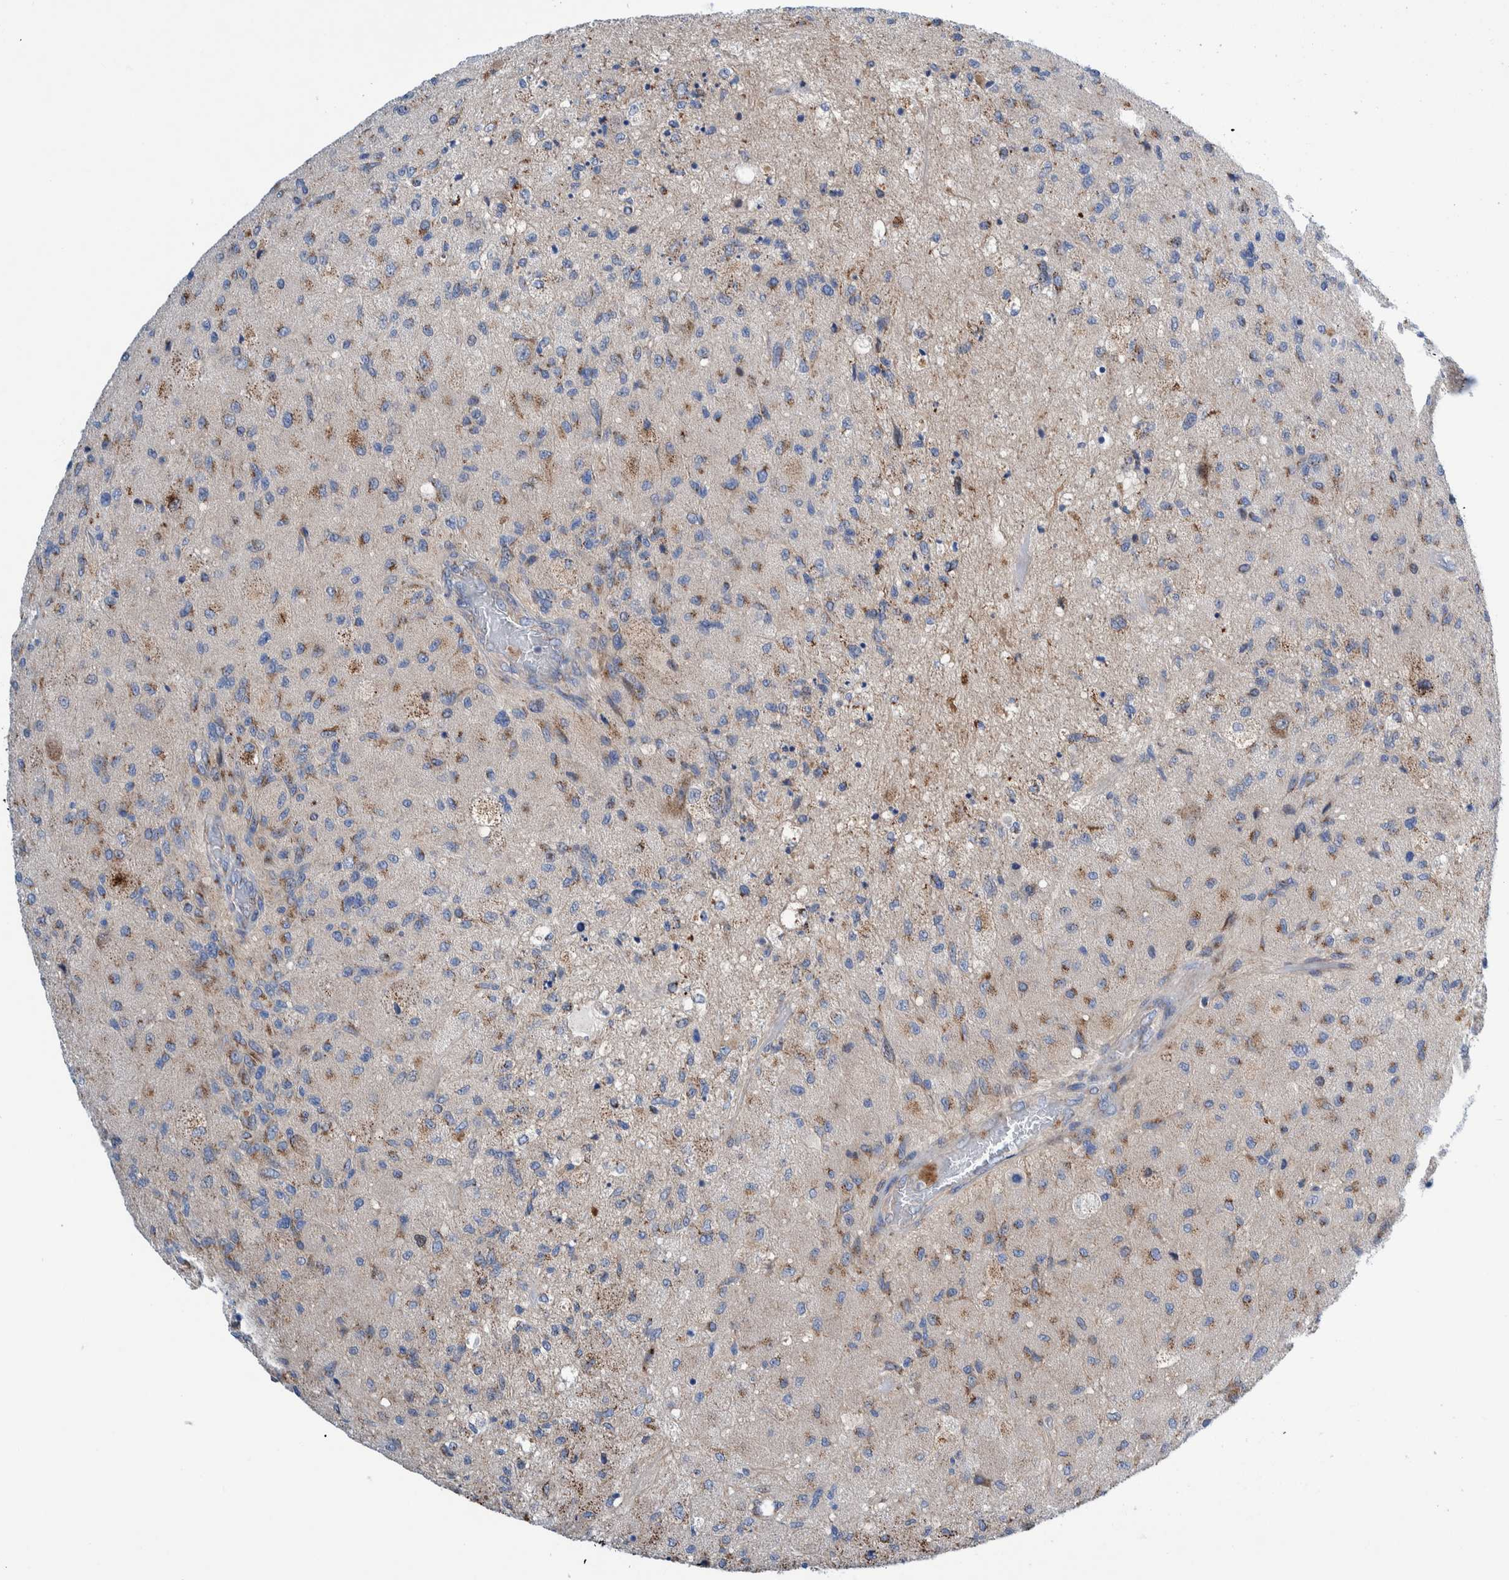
{"staining": {"intensity": "weak", "quantity": "25%-75%", "location": "cytoplasmic/membranous"}, "tissue": "glioma", "cell_type": "Tumor cells", "image_type": "cancer", "snomed": [{"axis": "morphology", "description": "Normal tissue, NOS"}, {"axis": "morphology", "description": "Glioma, malignant, High grade"}, {"axis": "topography", "description": "Cerebral cortex"}], "caption": "The image shows a brown stain indicating the presence of a protein in the cytoplasmic/membranous of tumor cells in glioma. (Stains: DAB in brown, nuclei in blue, Microscopy: brightfield microscopy at high magnification).", "gene": "TRIM58", "patient": {"sex": "male", "age": 77}}